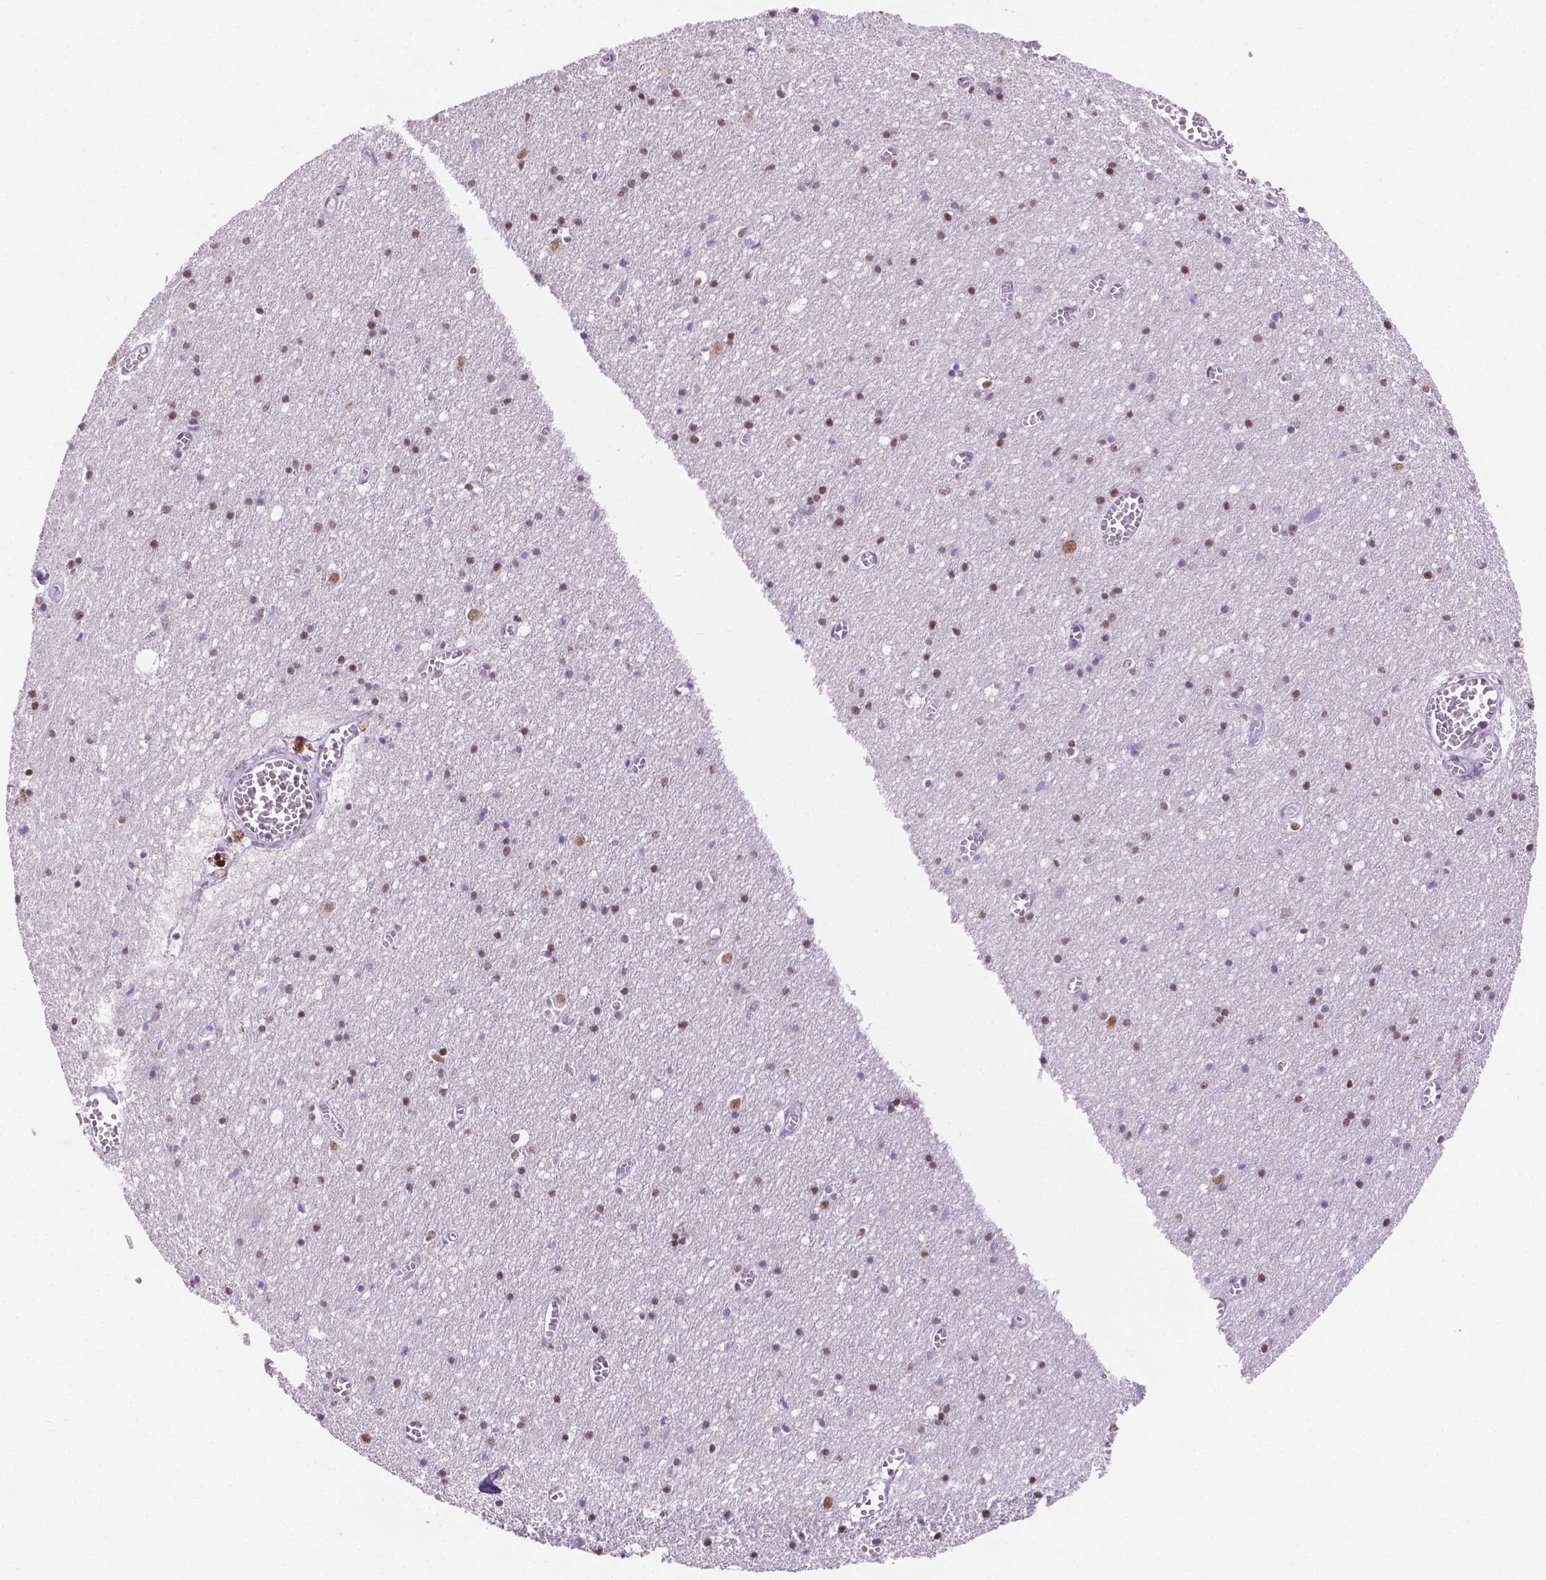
{"staining": {"intensity": "negative", "quantity": "none", "location": "none"}, "tissue": "cerebral cortex", "cell_type": "Endothelial cells", "image_type": "normal", "snomed": [{"axis": "morphology", "description": "Normal tissue, NOS"}, {"axis": "topography", "description": "Cerebral cortex"}], "caption": "Immunohistochemical staining of normal human cerebral cortex demonstrates no significant staining in endothelial cells.", "gene": "PTPN6", "patient": {"sex": "male", "age": 70}}